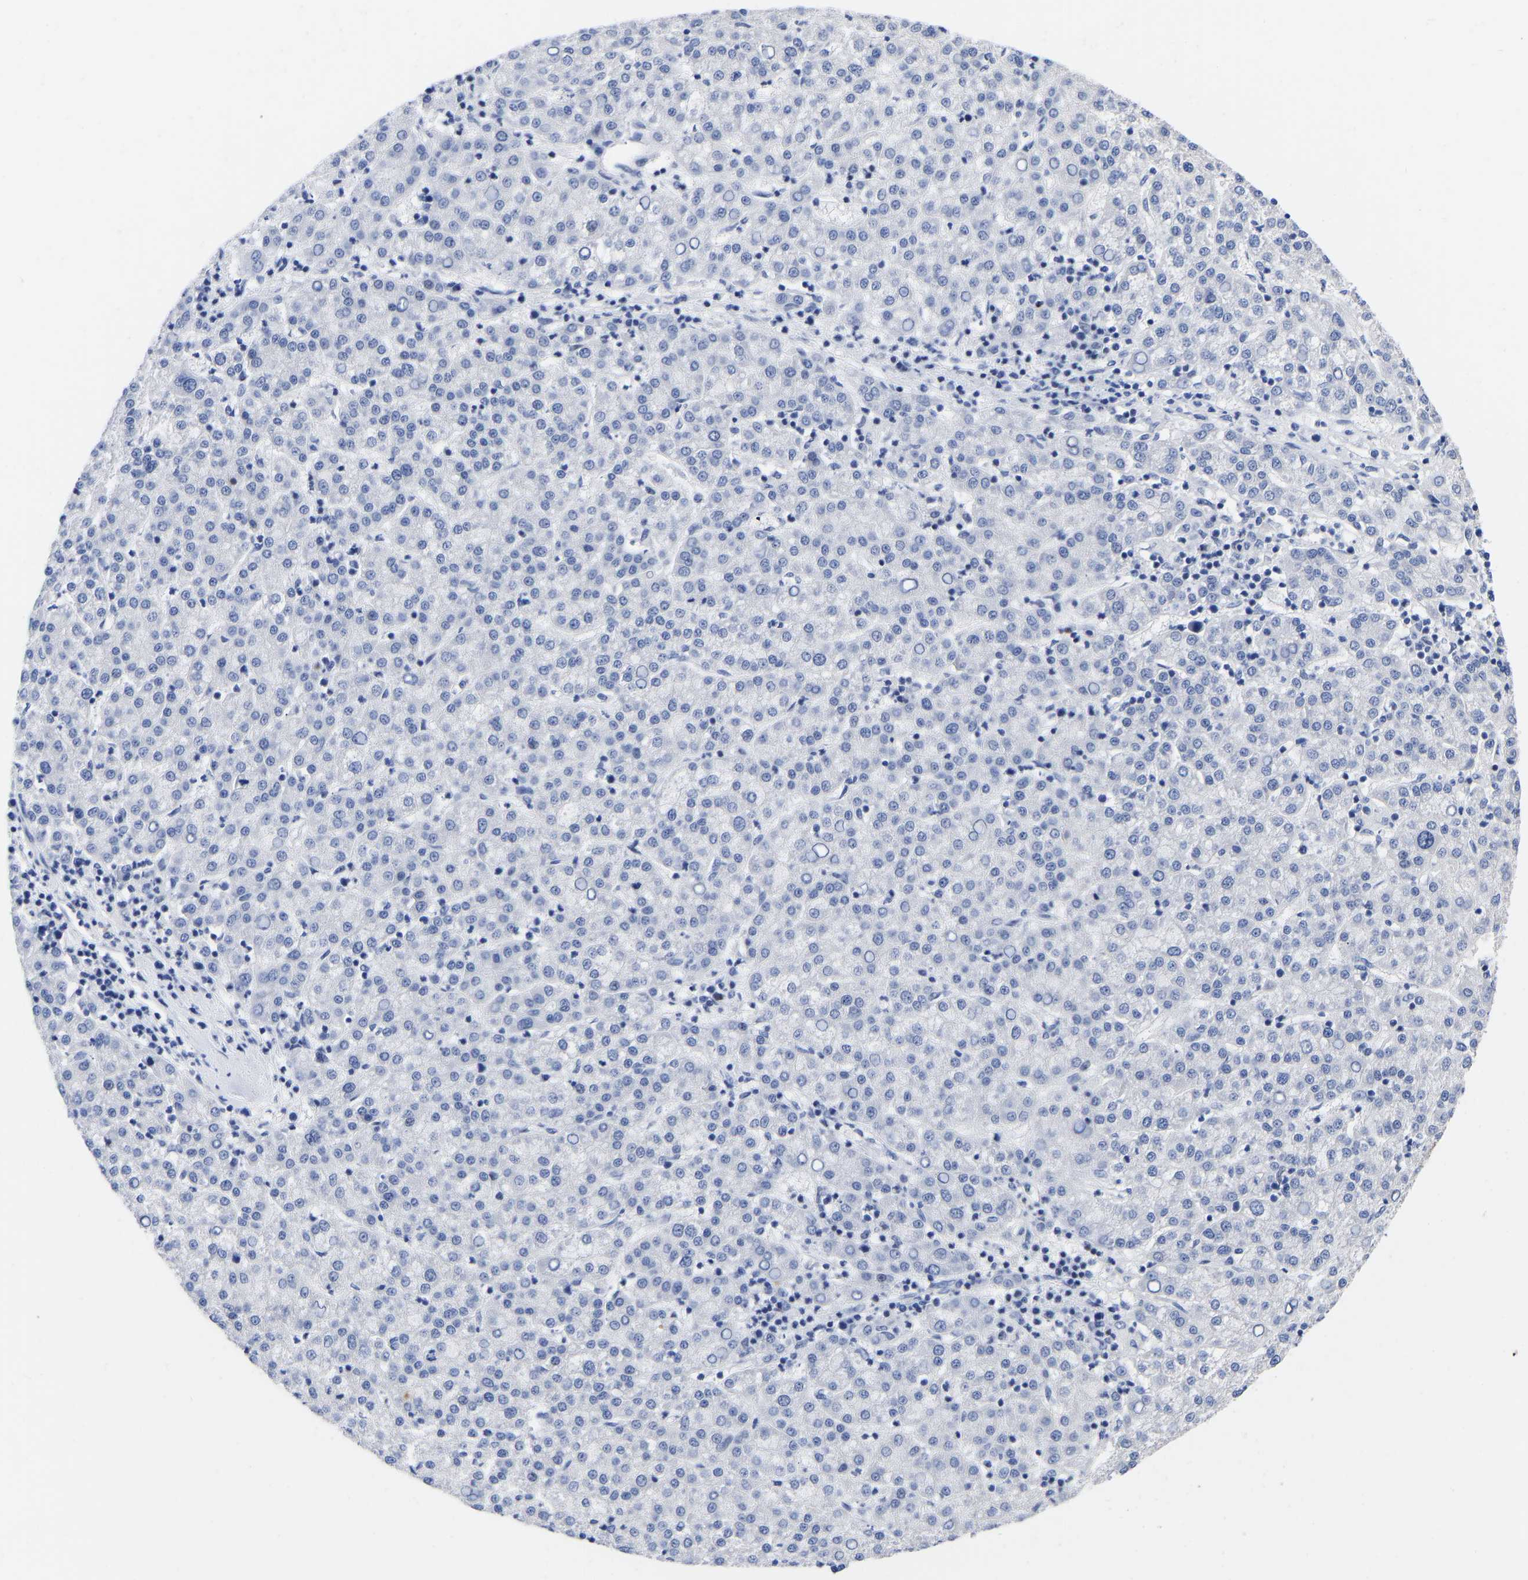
{"staining": {"intensity": "negative", "quantity": "none", "location": "none"}, "tissue": "liver cancer", "cell_type": "Tumor cells", "image_type": "cancer", "snomed": [{"axis": "morphology", "description": "Carcinoma, Hepatocellular, NOS"}, {"axis": "topography", "description": "Liver"}], "caption": "This is a image of immunohistochemistry staining of hepatocellular carcinoma (liver), which shows no staining in tumor cells. Nuclei are stained in blue.", "gene": "GPA33", "patient": {"sex": "female", "age": 58}}